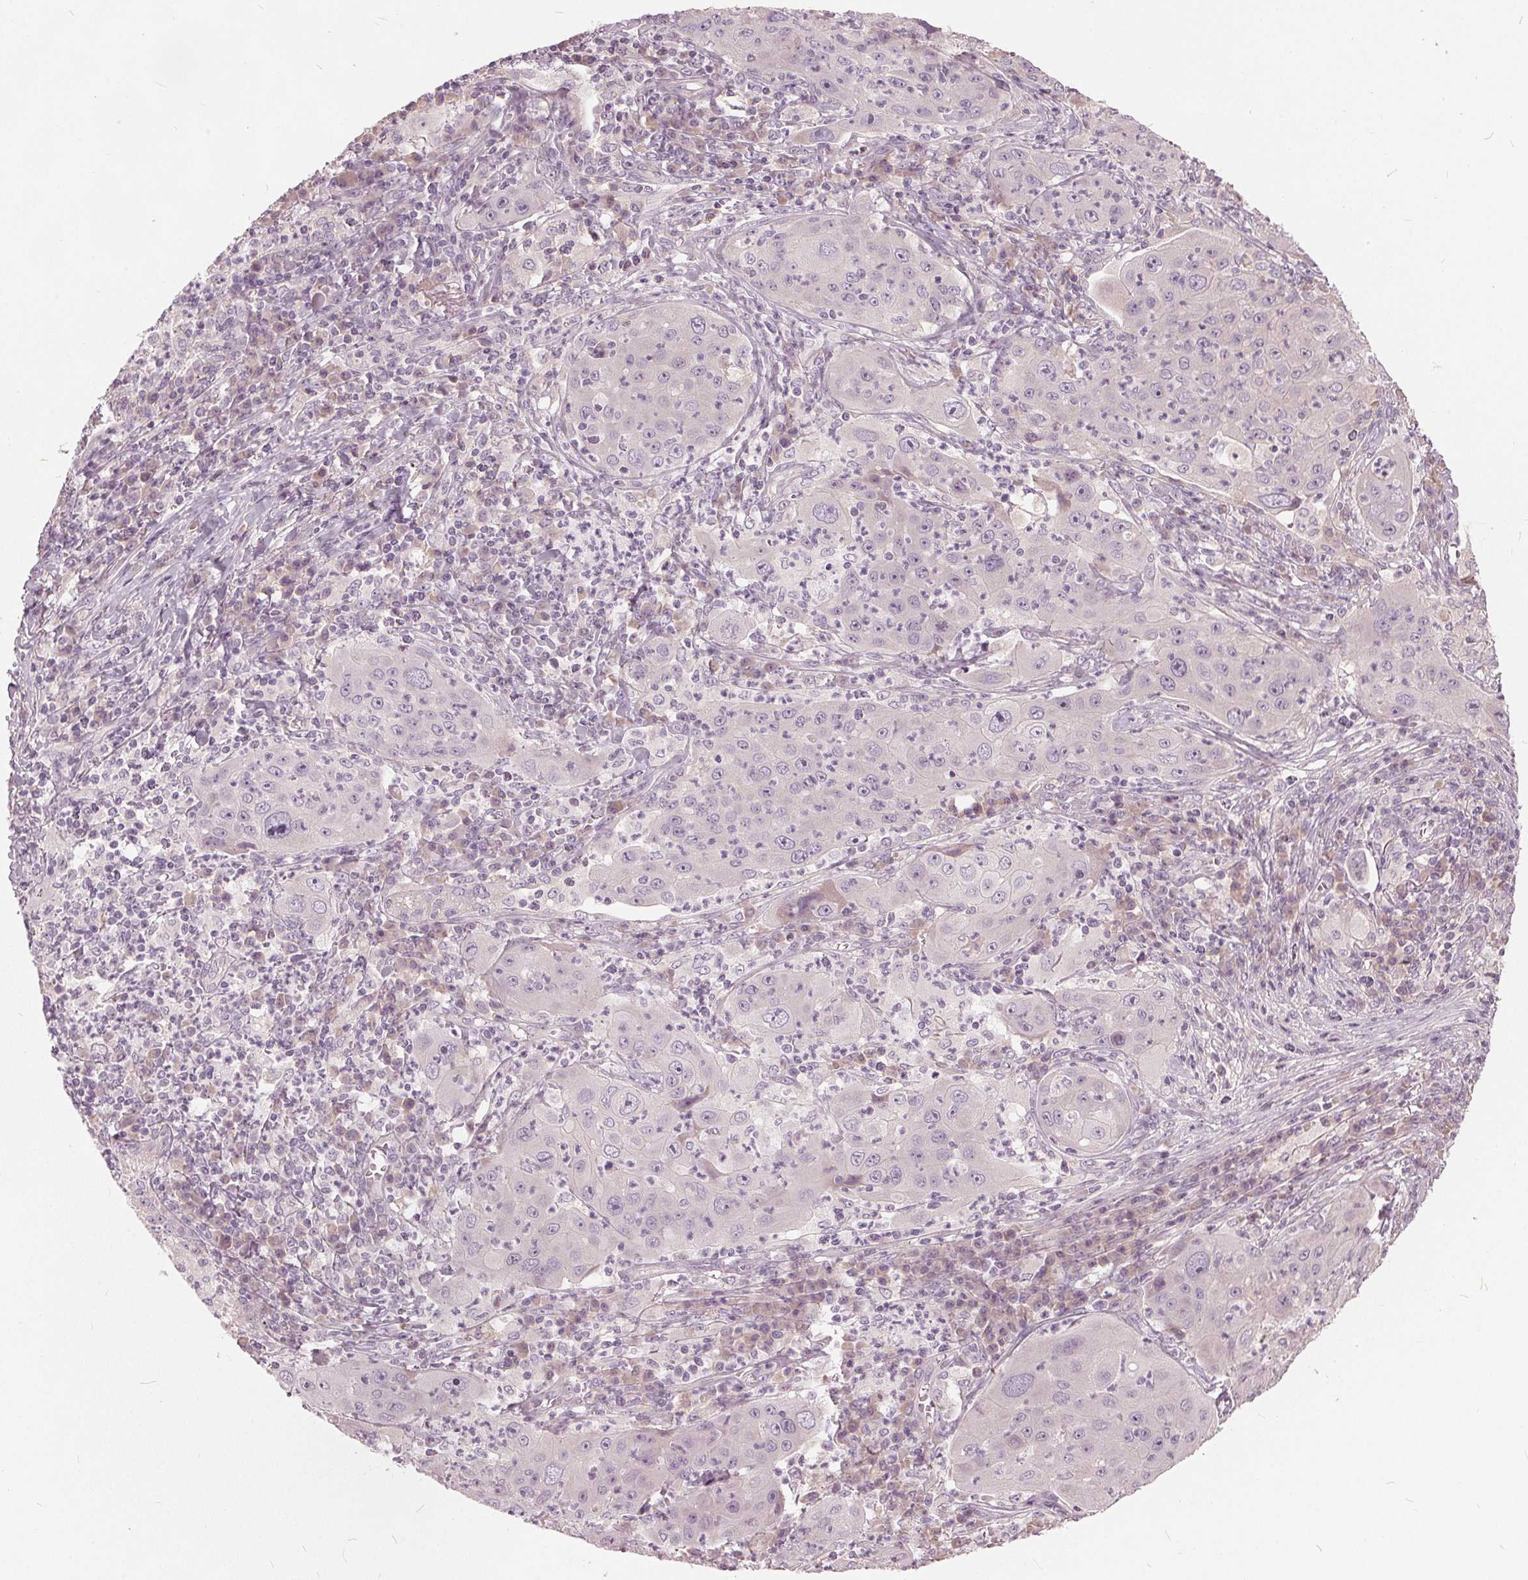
{"staining": {"intensity": "negative", "quantity": "none", "location": "none"}, "tissue": "lung cancer", "cell_type": "Tumor cells", "image_type": "cancer", "snomed": [{"axis": "morphology", "description": "Squamous cell carcinoma, NOS"}, {"axis": "topography", "description": "Lung"}], "caption": "There is no significant expression in tumor cells of lung cancer (squamous cell carcinoma).", "gene": "KLK13", "patient": {"sex": "female", "age": 59}}